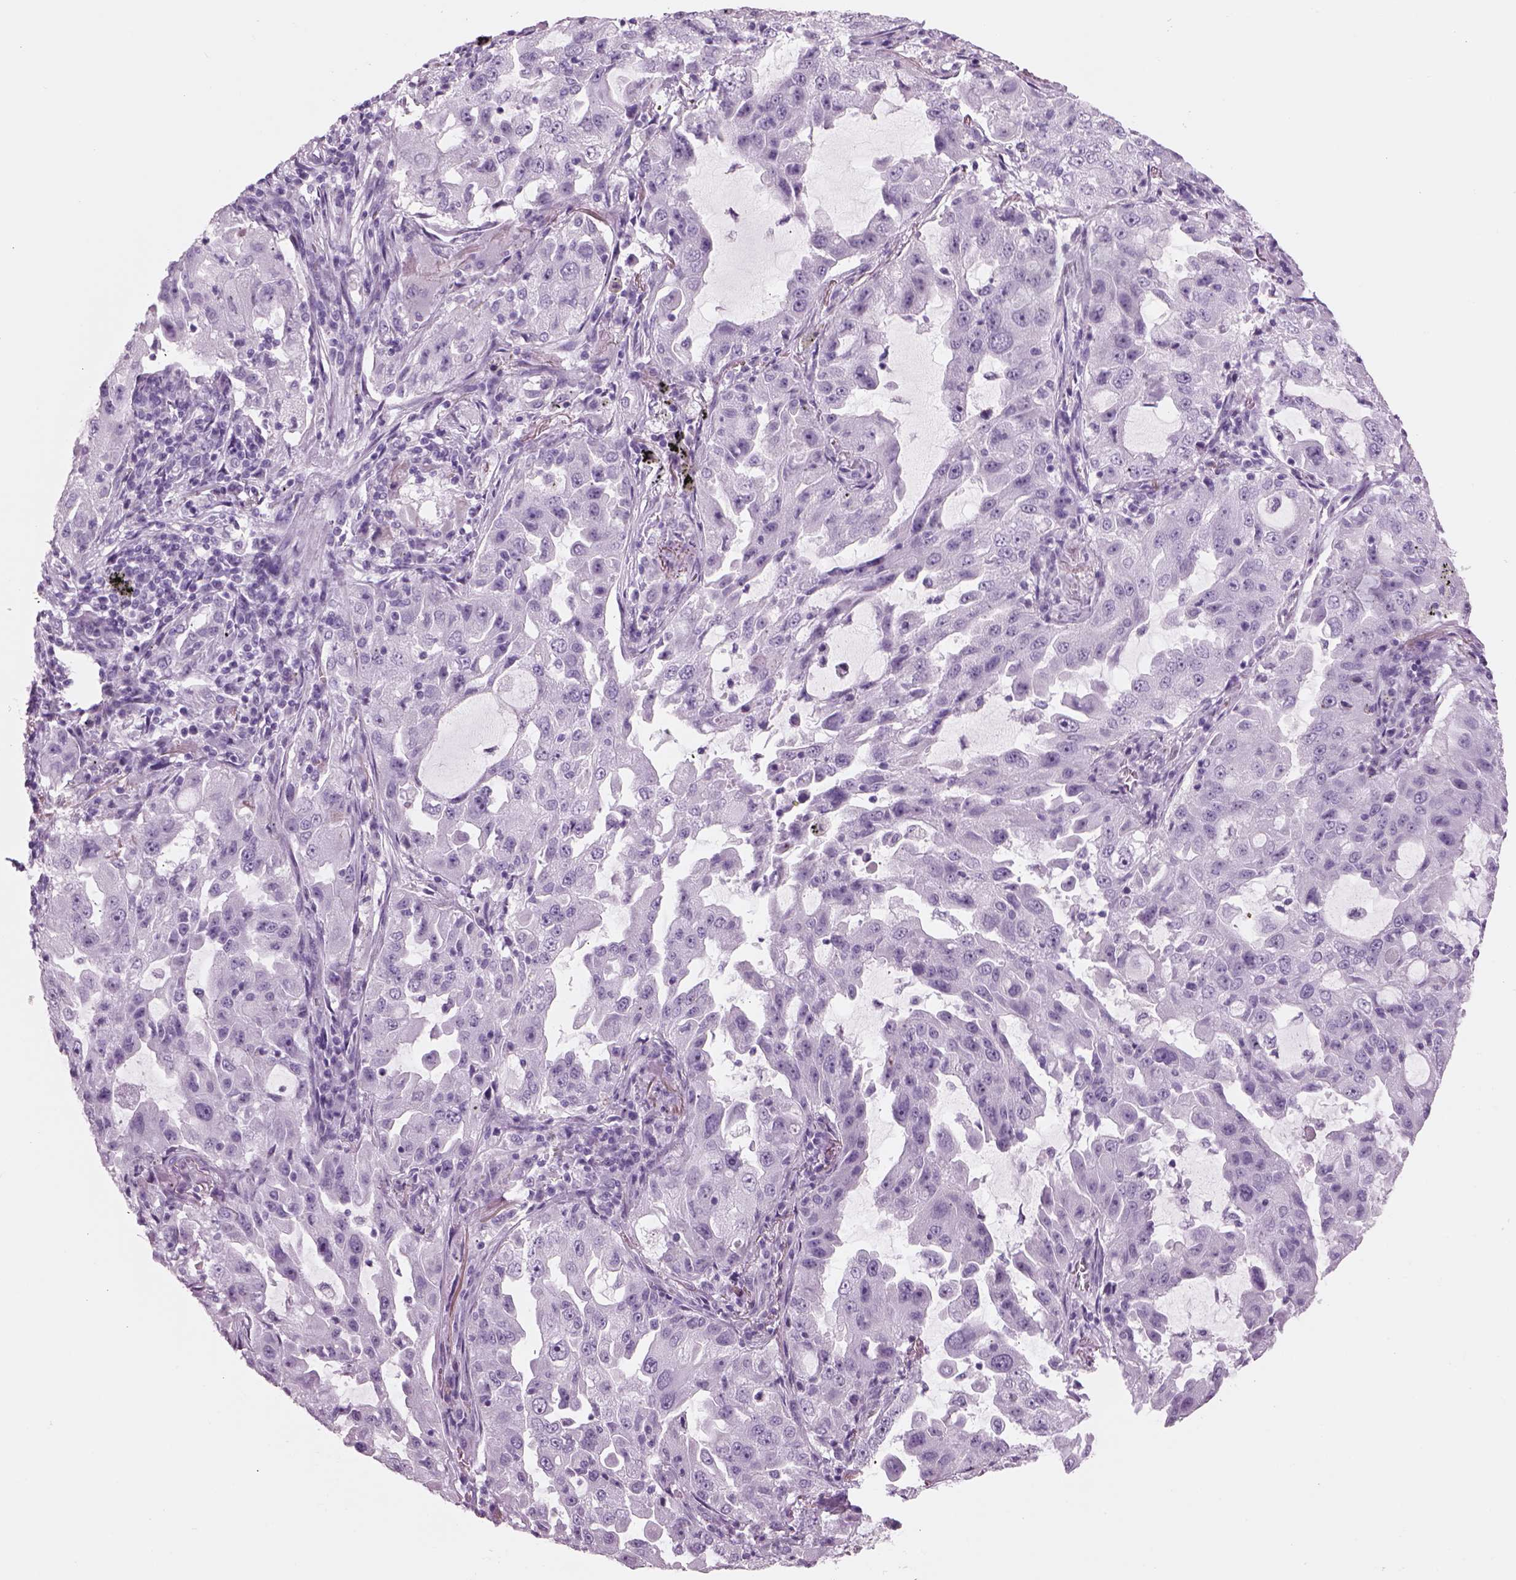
{"staining": {"intensity": "negative", "quantity": "none", "location": "none"}, "tissue": "lung cancer", "cell_type": "Tumor cells", "image_type": "cancer", "snomed": [{"axis": "morphology", "description": "Adenocarcinoma, NOS"}, {"axis": "topography", "description": "Lung"}], "caption": "DAB (3,3'-diaminobenzidine) immunohistochemical staining of lung adenocarcinoma exhibits no significant staining in tumor cells. The staining is performed using DAB (3,3'-diaminobenzidine) brown chromogen with nuclei counter-stained in using hematoxylin.", "gene": "RHO", "patient": {"sex": "female", "age": 61}}